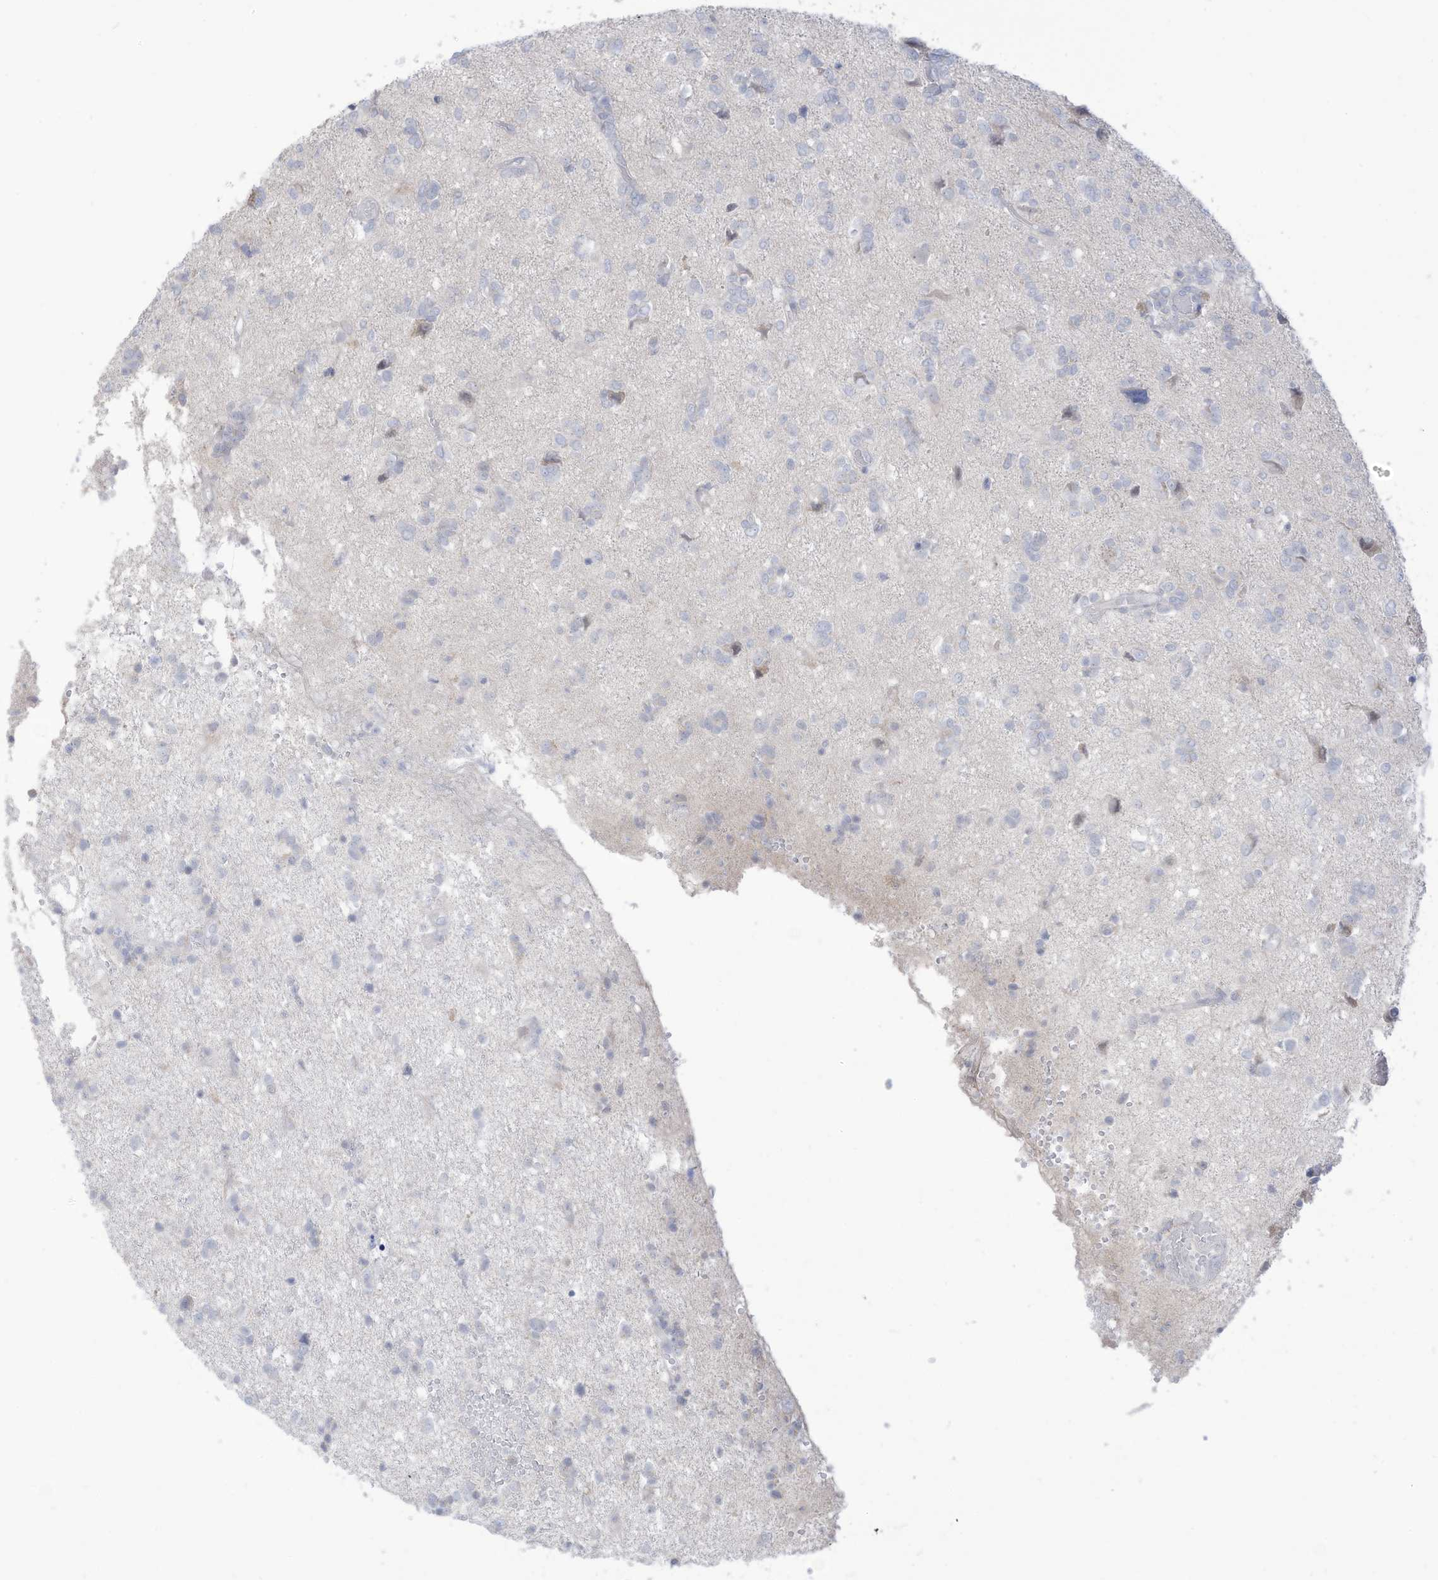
{"staining": {"intensity": "negative", "quantity": "none", "location": "none"}, "tissue": "glioma", "cell_type": "Tumor cells", "image_type": "cancer", "snomed": [{"axis": "morphology", "description": "Glioma, malignant, High grade"}, {"axis": "topography", "description": "Brain"}], "caption": "Immunohistochemistry micrograph of high-grade glioma (malignant) stained for a protein (brown), which reveals no expression in tumor cells. (DAB (3,3'-diaminobenzidine) immunohistochemistry (IHC) with hematoxylin counter stain).", "gene": "OGT", "patient": {"sex": "female", "age": 59}}